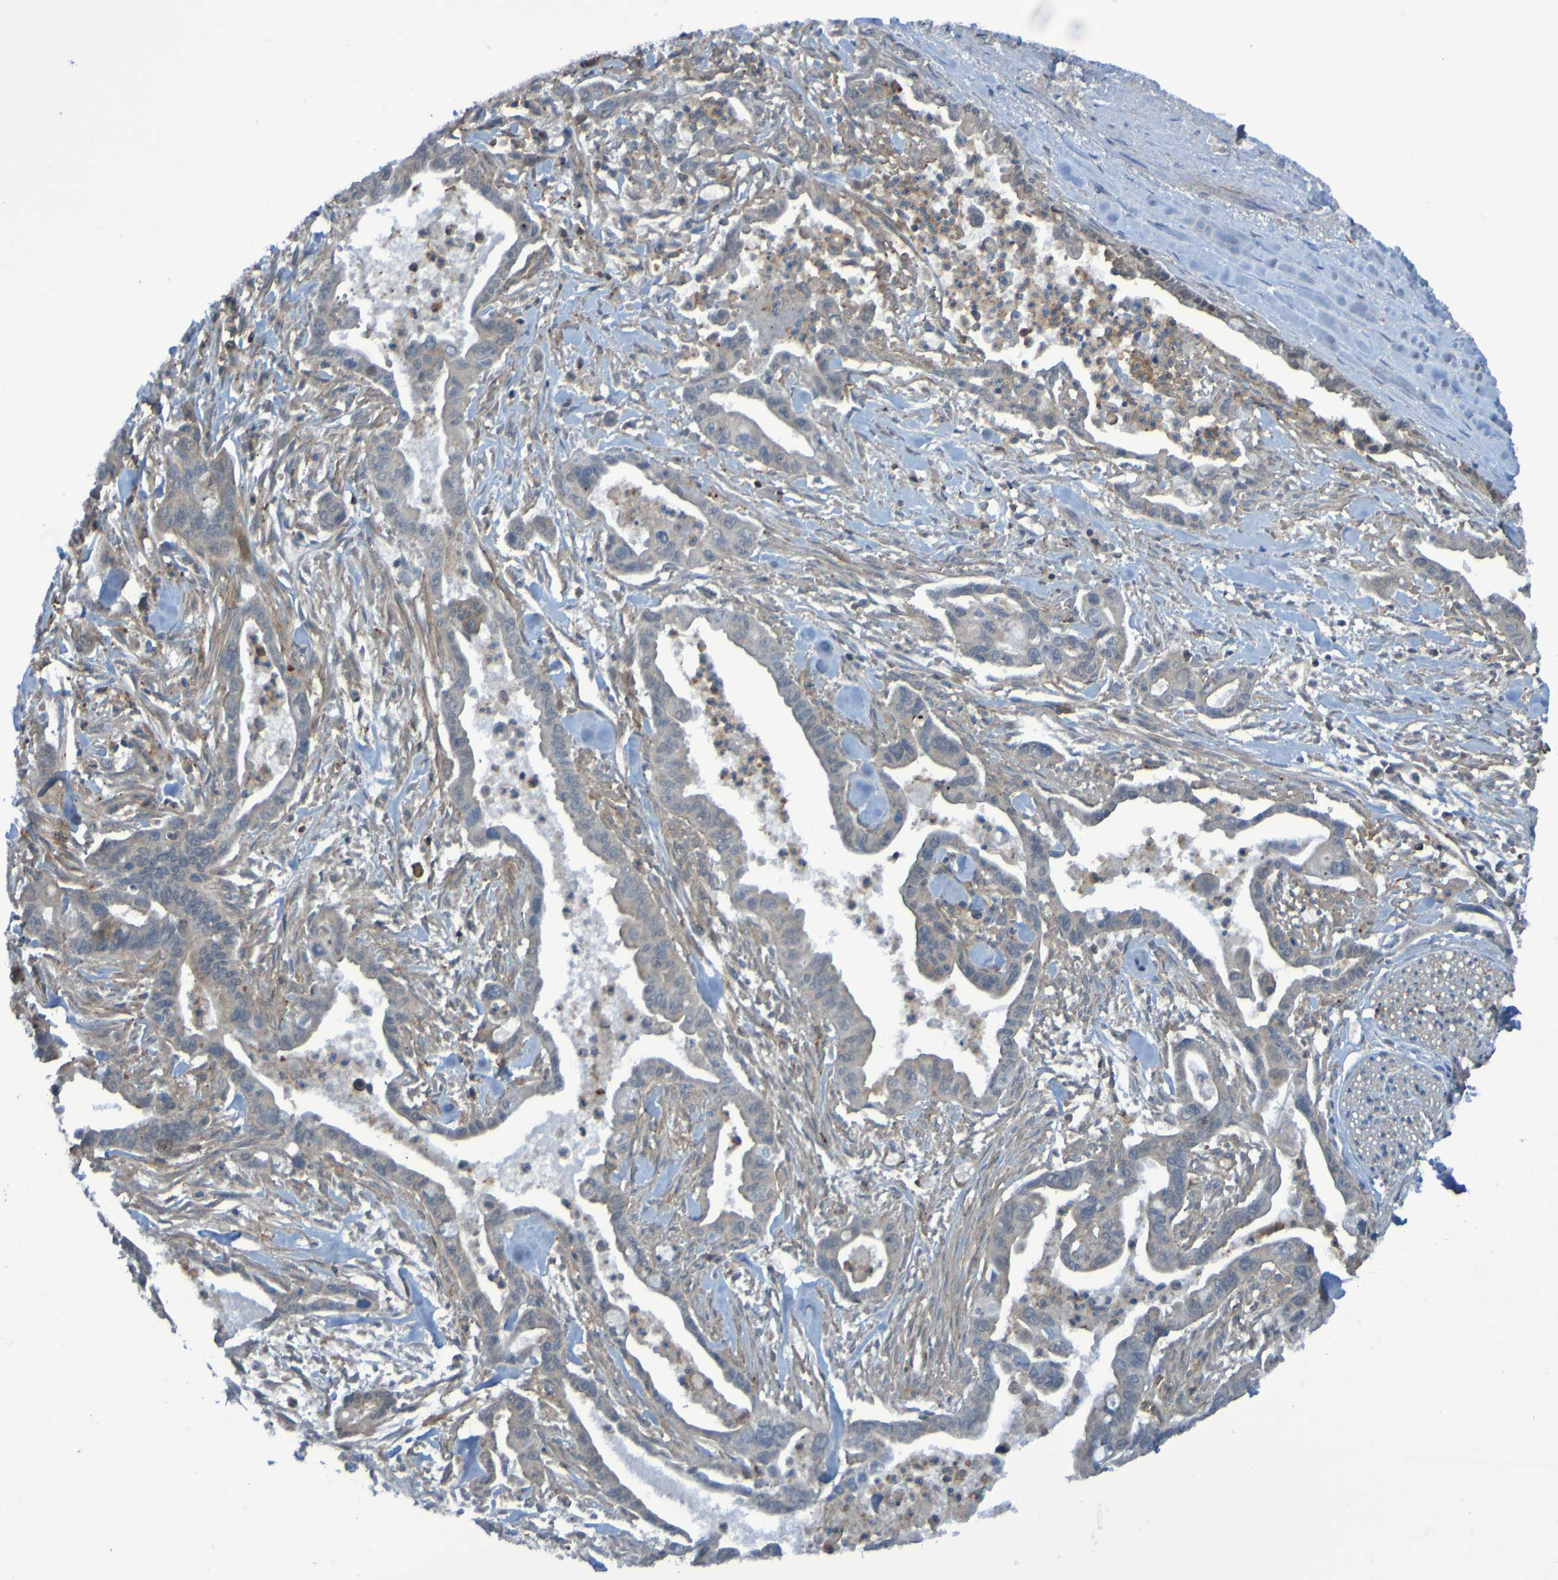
{"staining": {"intensity": "weak", "quantity": ">75%", "location": "cytoplasmic/membranous"}, "tissue": "pancreatic cancer", "cell_type": "Tumor cells", "image_type": "cancer", "snomed": [{"axis": "morphology", "description": "Adenocarcinoma, NOS"}, {"axis": "topography", "description": "Pancreas"}], "caption": "This image exhibits immunohistochemistry (IHC) staining of adenocarcinoma (pancreatic), with low weak cytoplasmic/membranous expression in about >75% of tumor cells.", "gene": "PDGFB", "patient": {"sex": "male", "age": 70}}